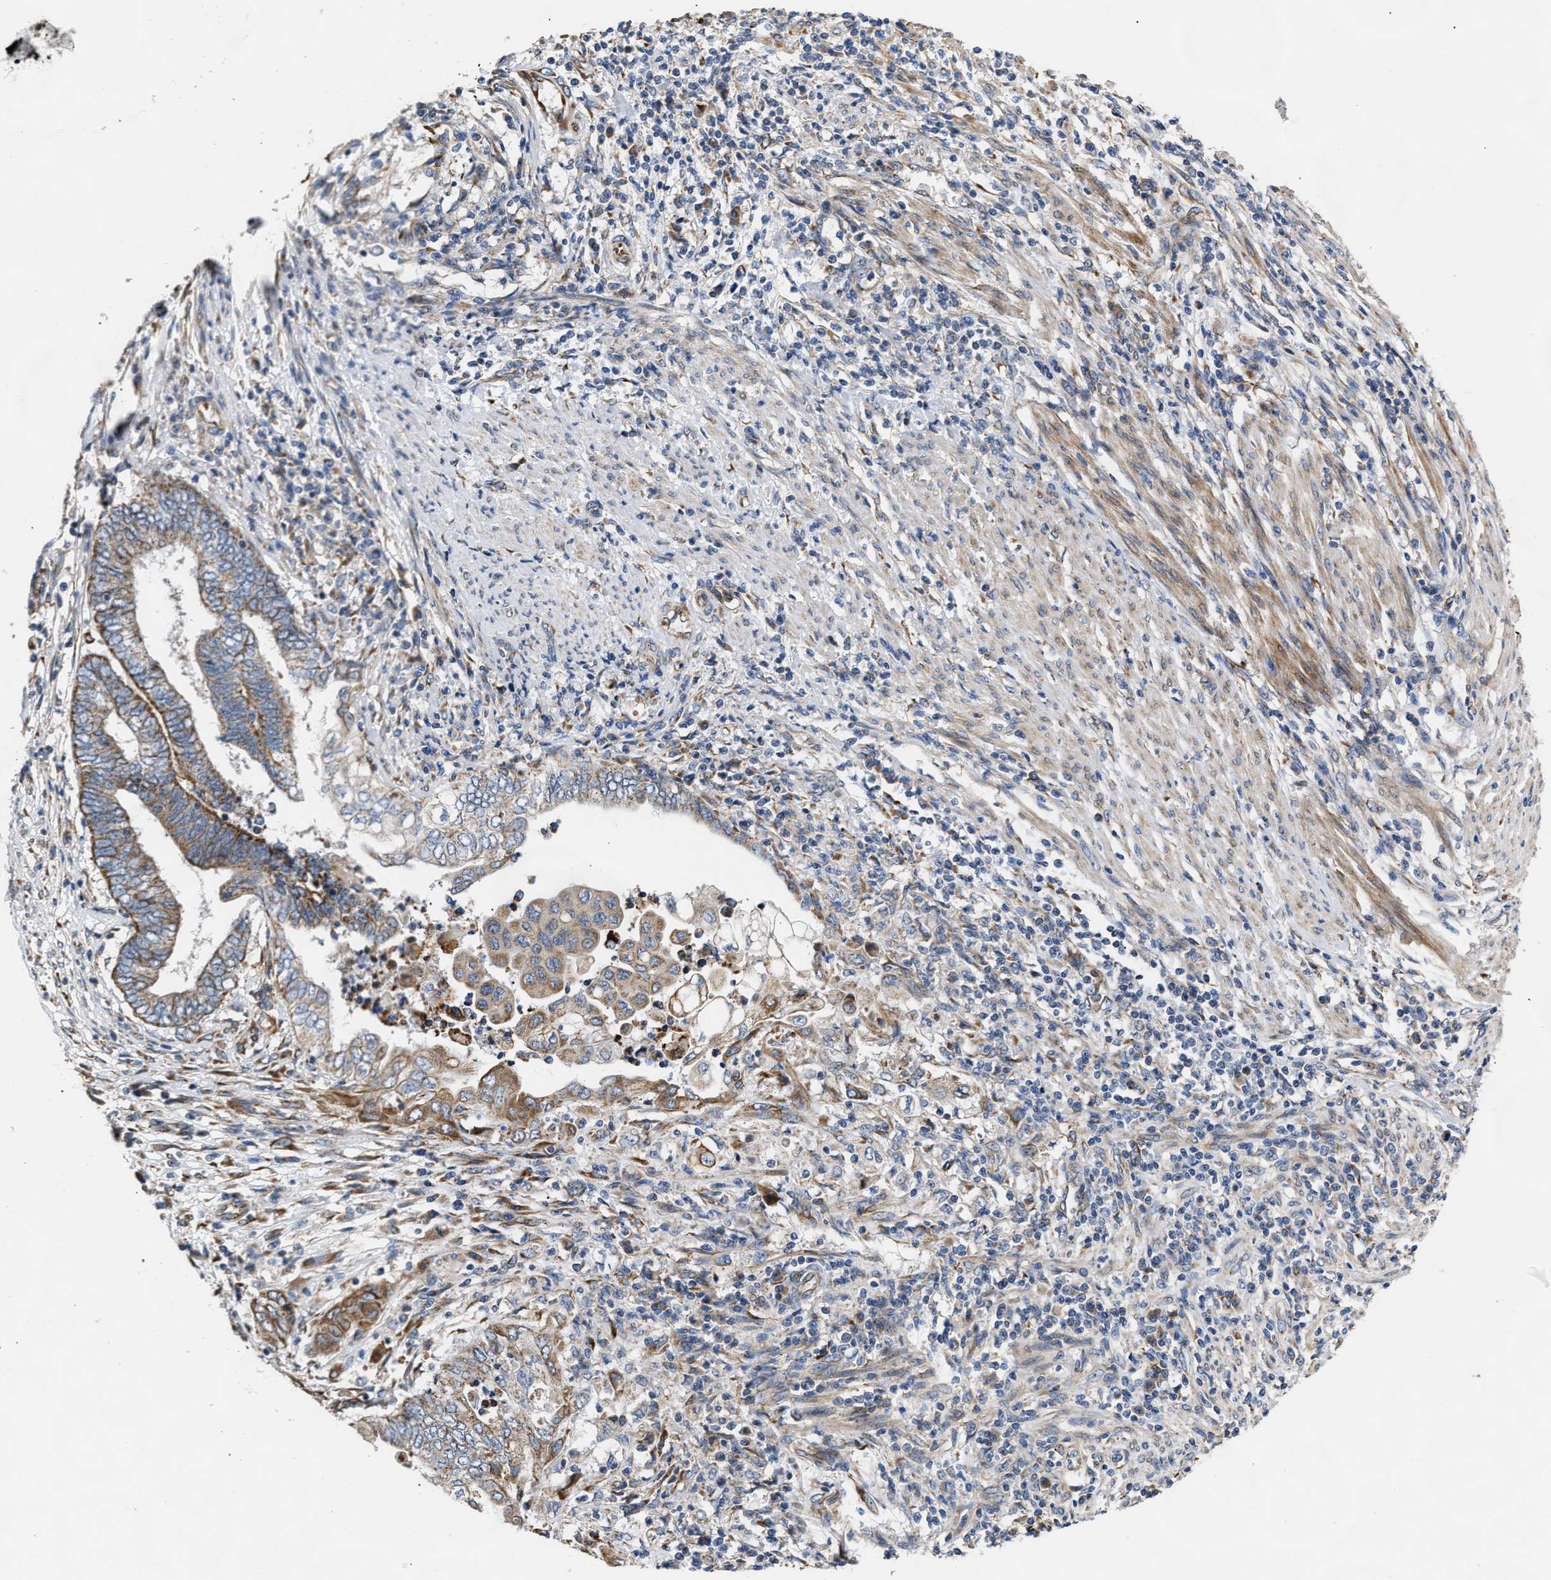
{"staining": {"intensity": "moderate", "quantity": ">75%", "location": "cytoplasmic/membranous"}, "tissue": "endometrial cancer", "cell_type": "Tumor cells", "image_type": "cancer", "snomed": [{"axis": "morphology", "description": "Adenocarcinoma, NOS"}, {"axis": "topography", "description": "Uterus"}, {"axis": "topography", "description": "Endometrium"}], "caption": "Human endometrial cancer (adenocarcinoma) stained with a protein marker exhibits moderate staining in tumor cells.", "gene": "MALSU1", "patient": {"sex": "female", "age": 70}}